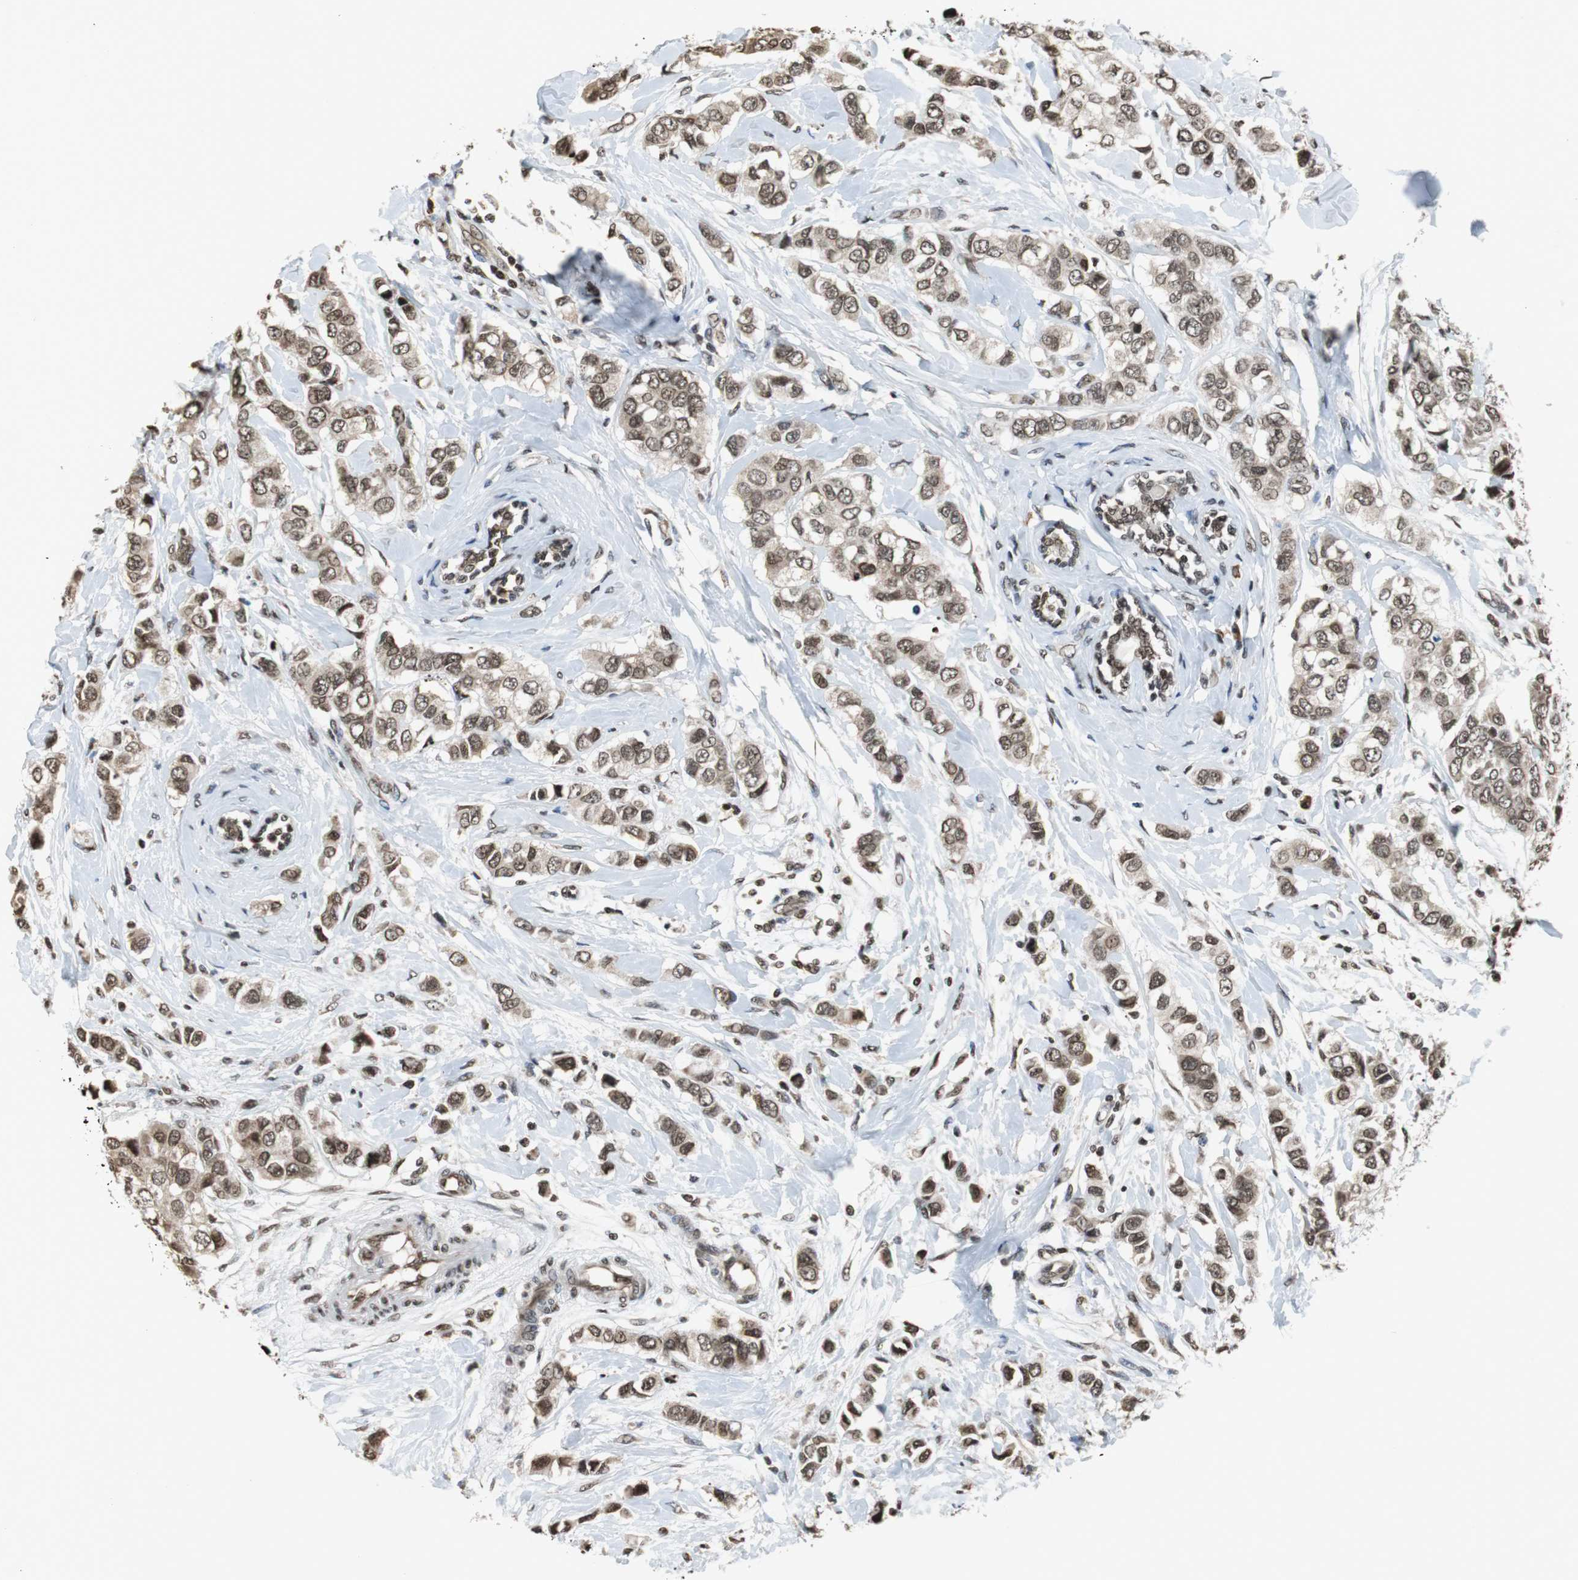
{"staining": {"intensity": "moderate", "quantity": ">75%", "location": "cytoplasmic/membranous,nuclear"}, "tissue": "breast cancer", "cell_type": "Tumor cells", "image_type": "cancer", "snomed": [{"axis": "morphology", "description": "Duct carcinoma"}, {"axis": "topography", "description": "Breast"}], "caption": "Immunohistochemical staining of human infiltrating ductal carcinoma (breast) shows medium levels of moderate cytoplasmic/membranous and nuclear protein positivity in about >75% of tumor cells.", "gene": "REST", "patient": {"sex": "female", "age": 50}}